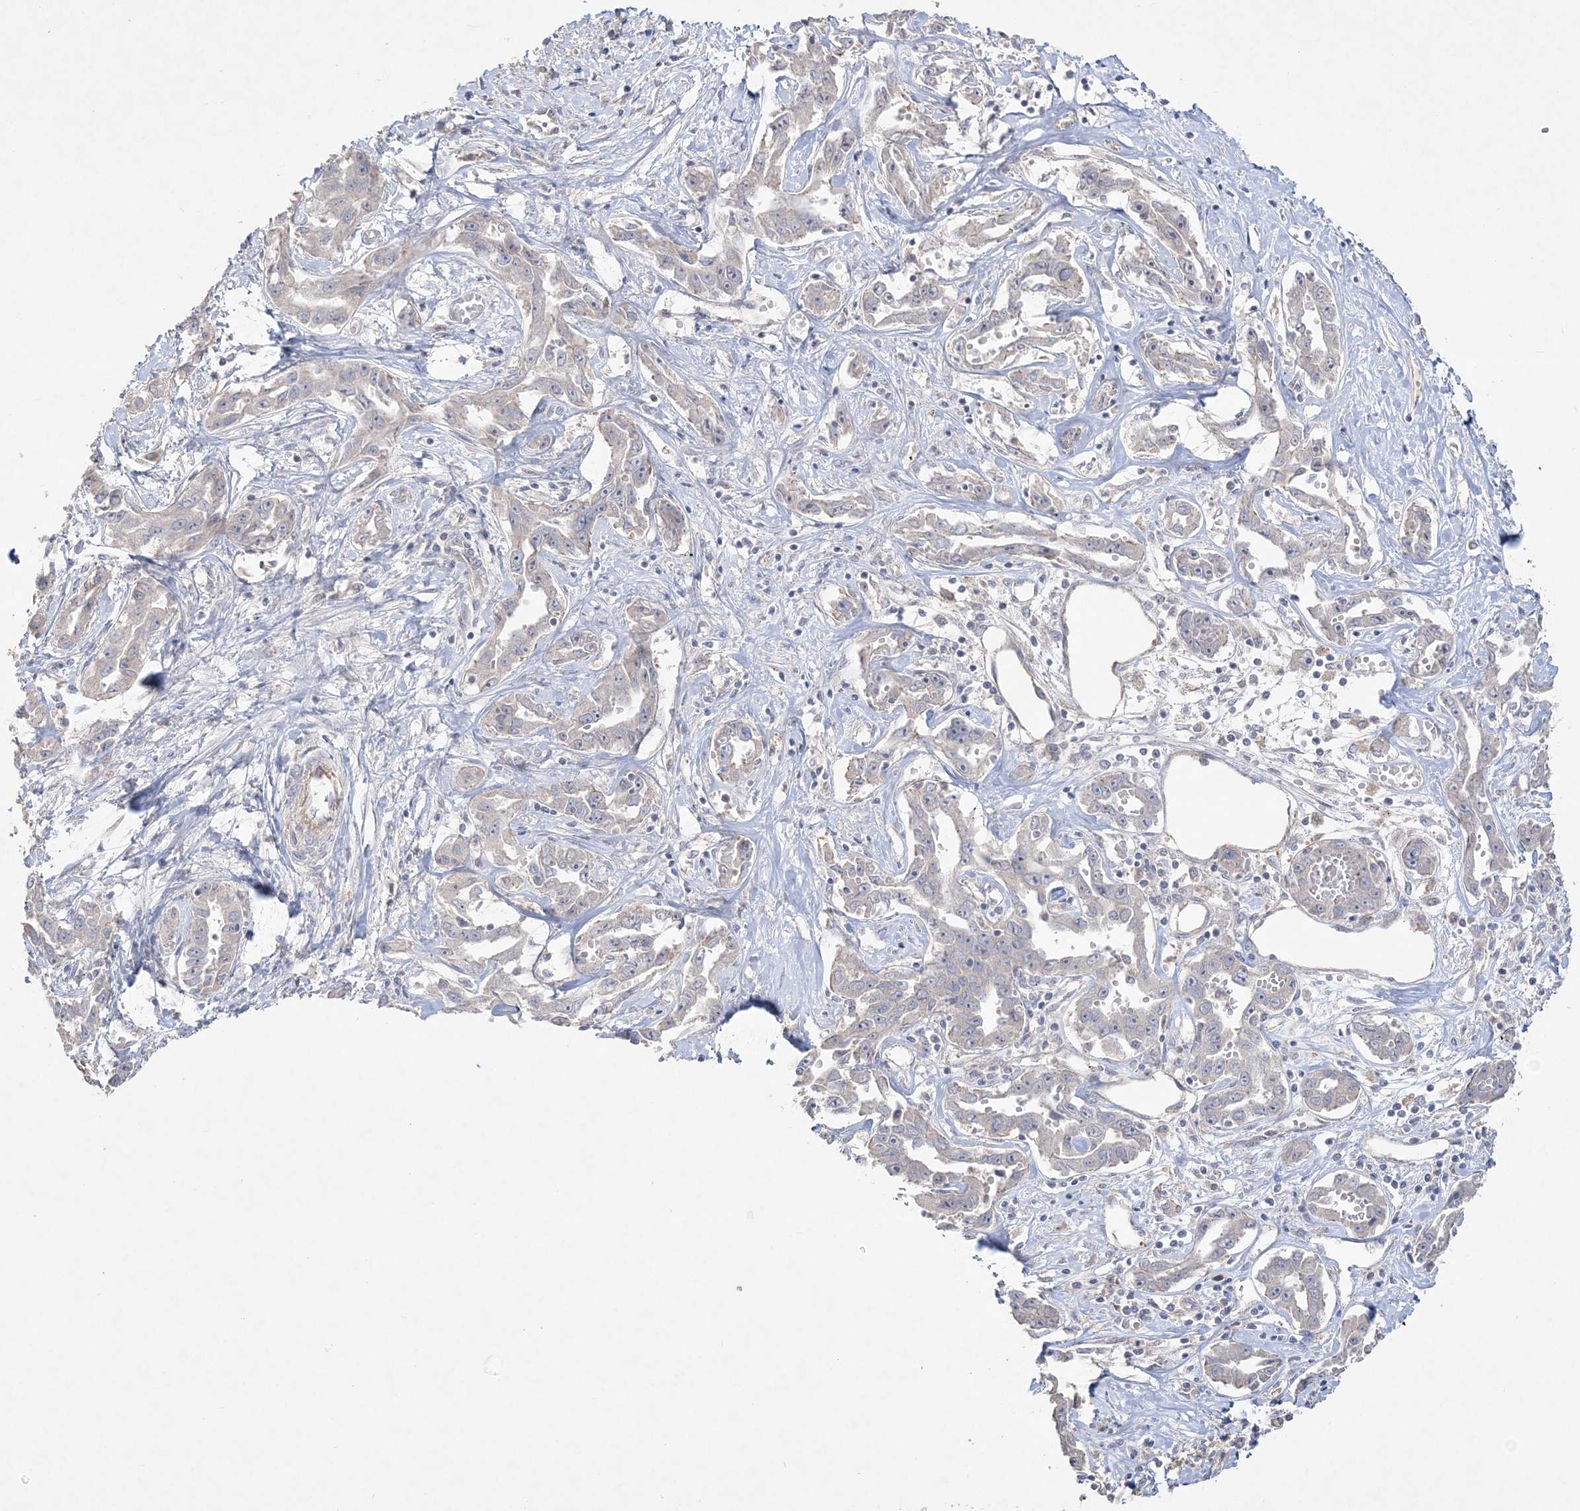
{"staining": {"intensity": "negative", "quantity": "none", "location": "none"}, "tissue": "liver cancer", "cell_type": "Tumor cells", "image_type": "cancer", "snomed": [{"axis": "morphology", "description": "Cholangiocarcinoma"}, {"axis": "topography", "description": "Liver"}], "caption": "An image of human cholangiocarcinoma (liver) is negative for staining in tumor cells.", "gene": "SH3BP4", "patient": {"sex": "male", "age": 59}}